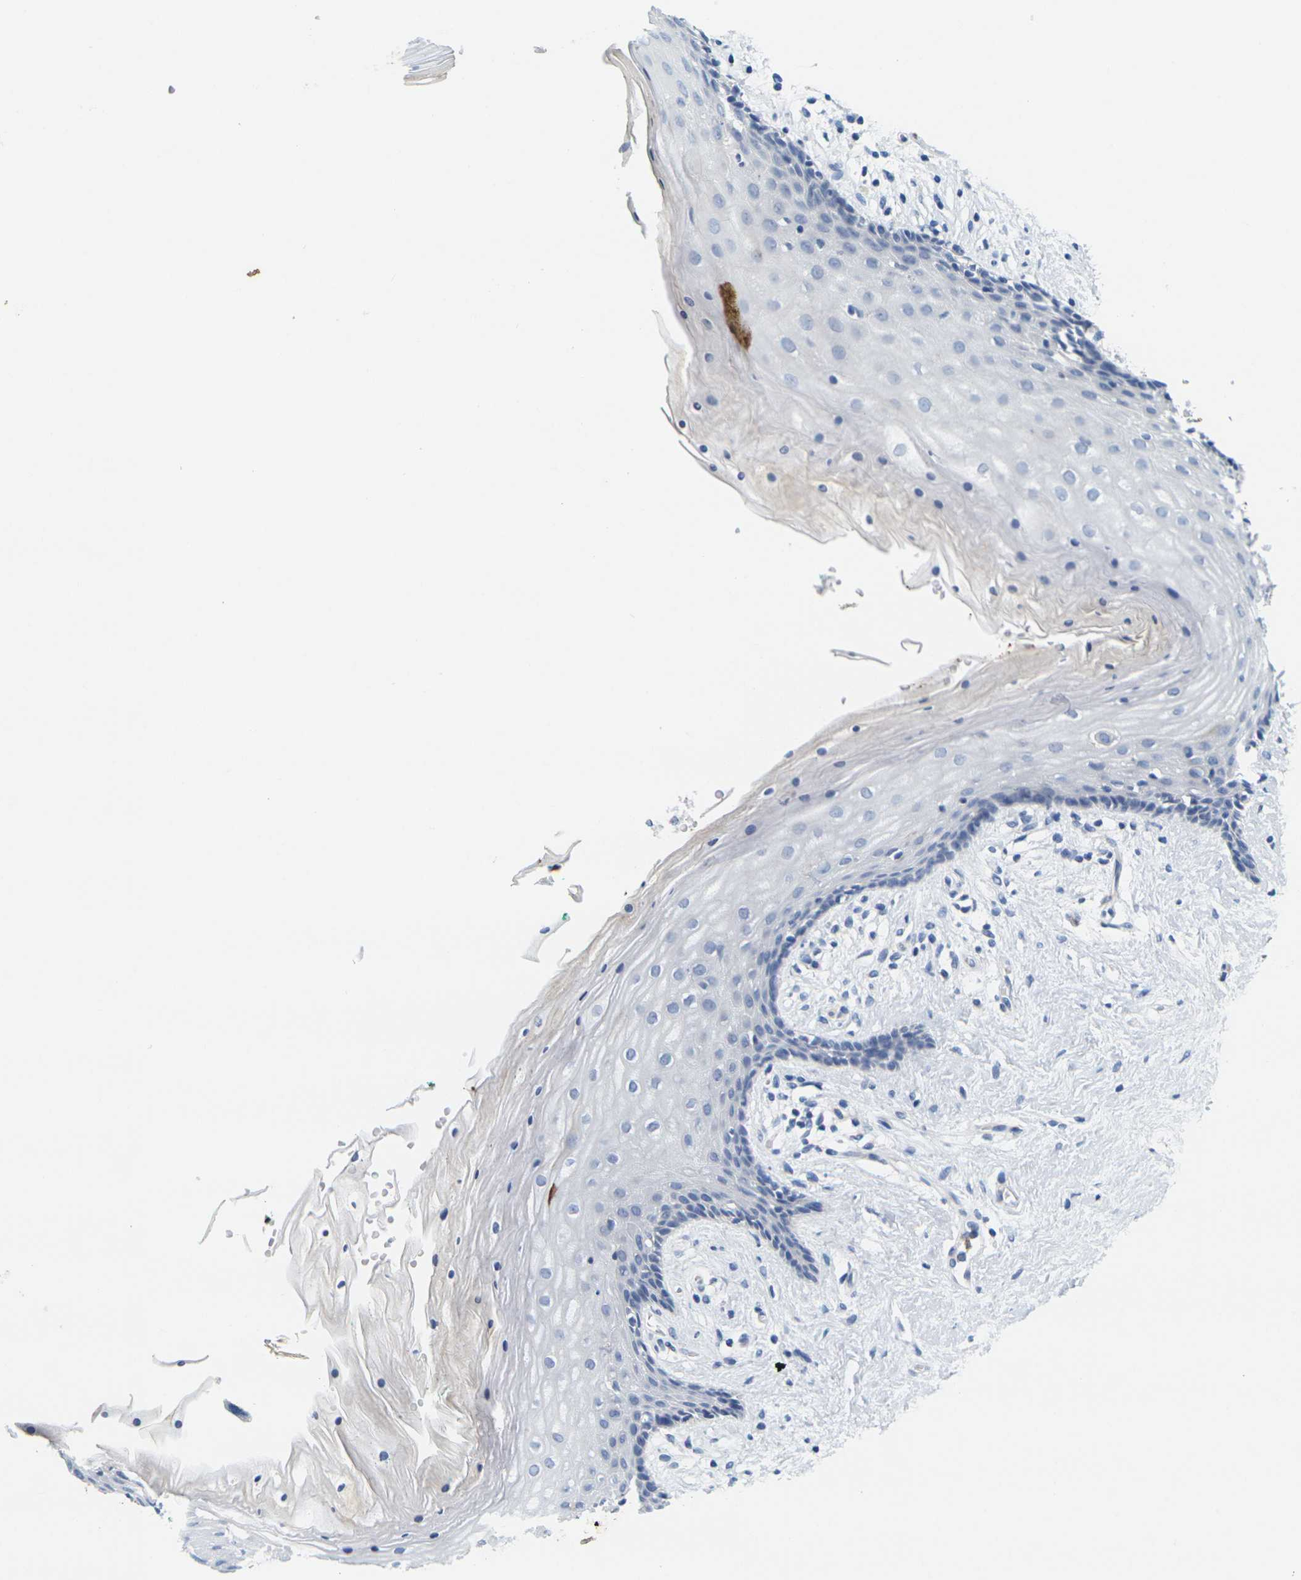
{"staining": {"intensity": "negative", "quantity": "none", "location": "none"}, "tissue": "vagina", "cell_type": "Squamous epithelial cells", "image_type": "normal", "snomed": [{"axis": "morphology", "description": "Normal tissue, NOS"}, {"axis": "topography", "description": "Vagina"}], "caption": "Squamous epithelial cells show no significant protein positivity in normal vagina.", "gene": "KLK5", "patient": {"sex": "female", "age": 44}}